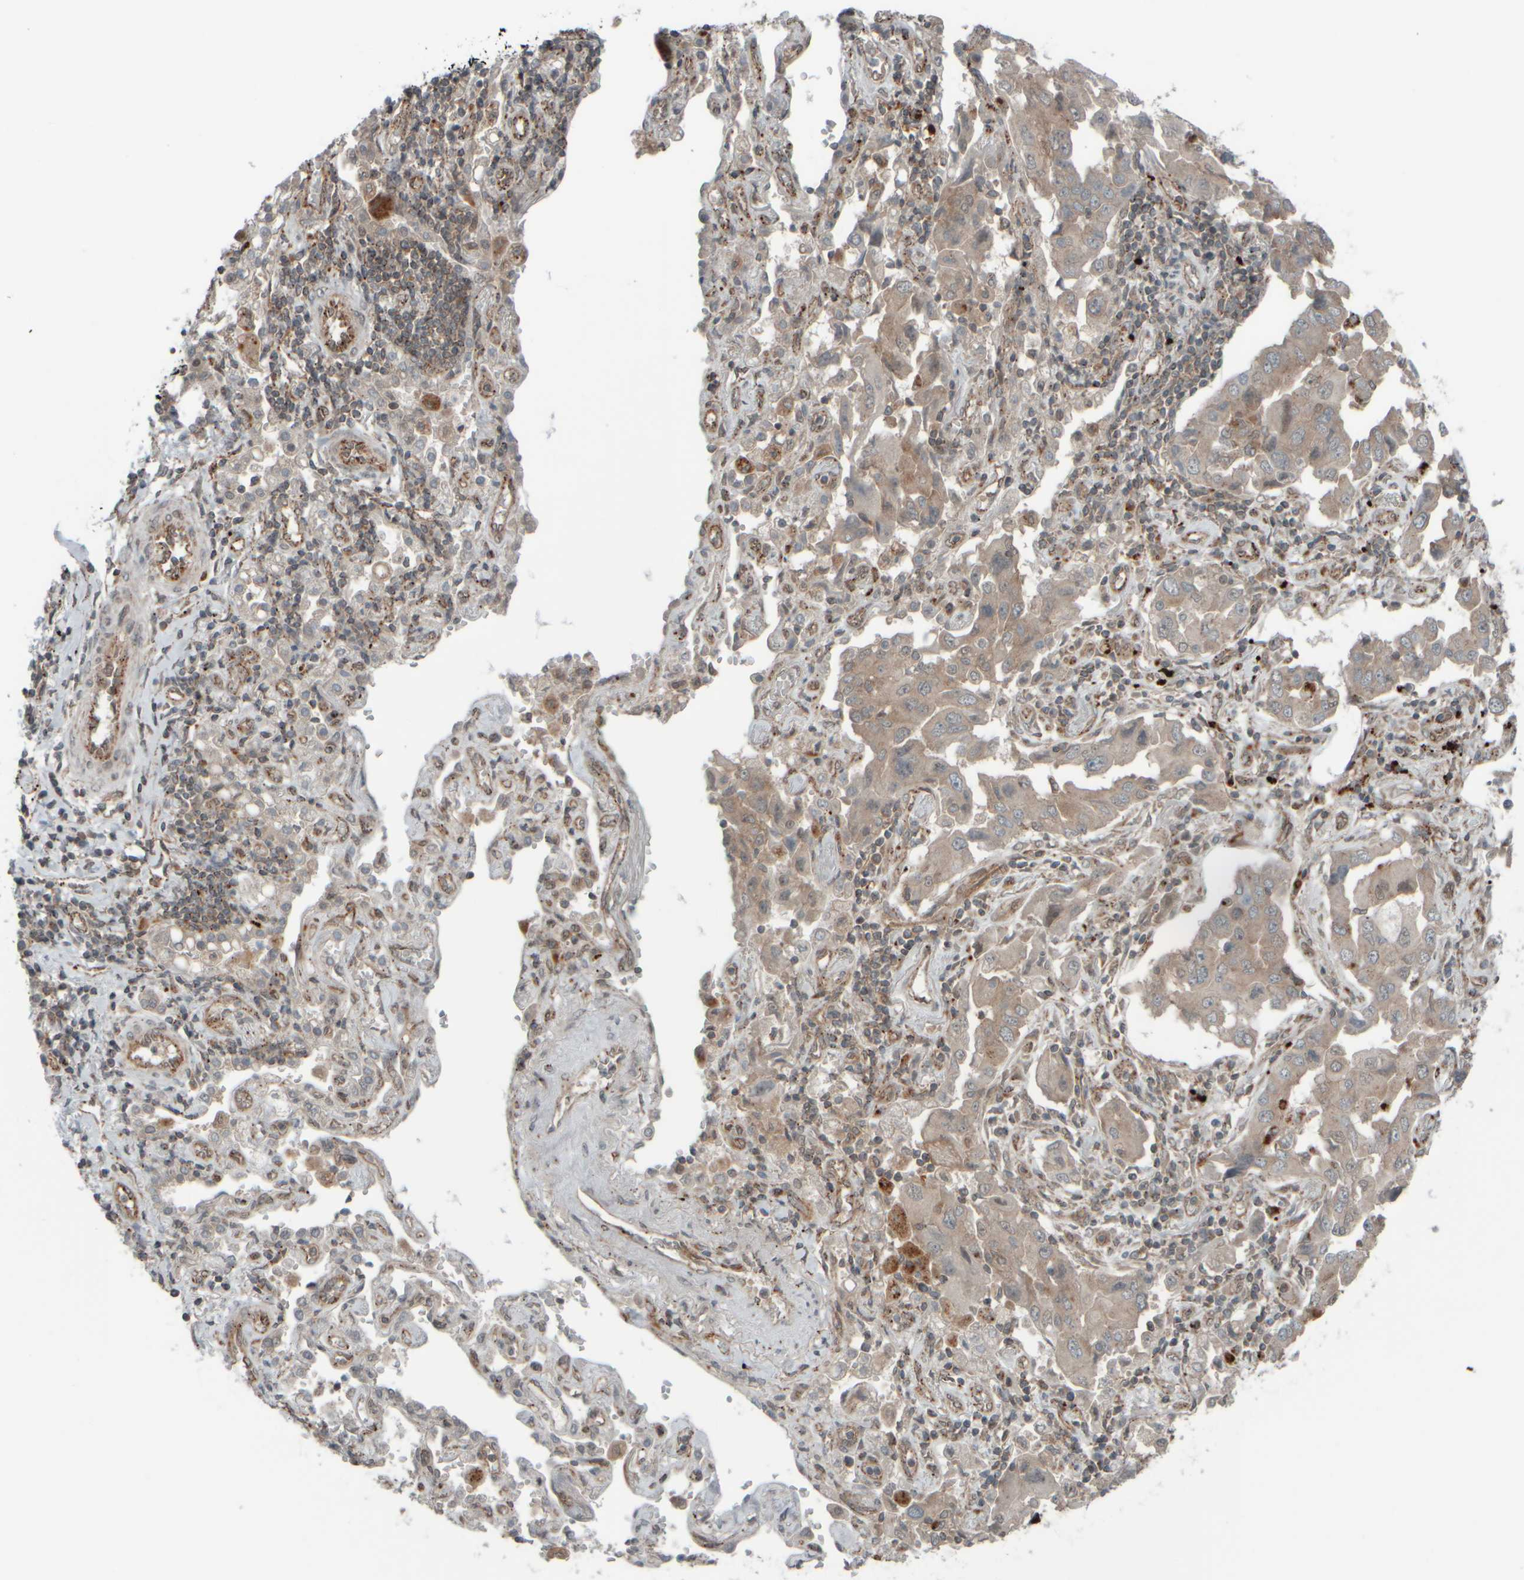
{"staining": {"intensity": "weak", "quantity": ">75%", "location": "cytoplasmic/membranous"}, "tissue": "lung cancer", "cell_type": "Tumor cells", "image_type": "cancer", "snomed": [{"axis": "morphology", "description": "Adenocarcinoma, NOS"}, {"axis": "topography", "description": "Lung"}], "caption": "A low amount of weak cytoplasmic/membranous expression is identified in approximately >75% of tumor cells in lung cancer (adenocarcinoma) tissue.", "gene": "GIGYF1", "patient": {"sex": "female", "age": 65}}